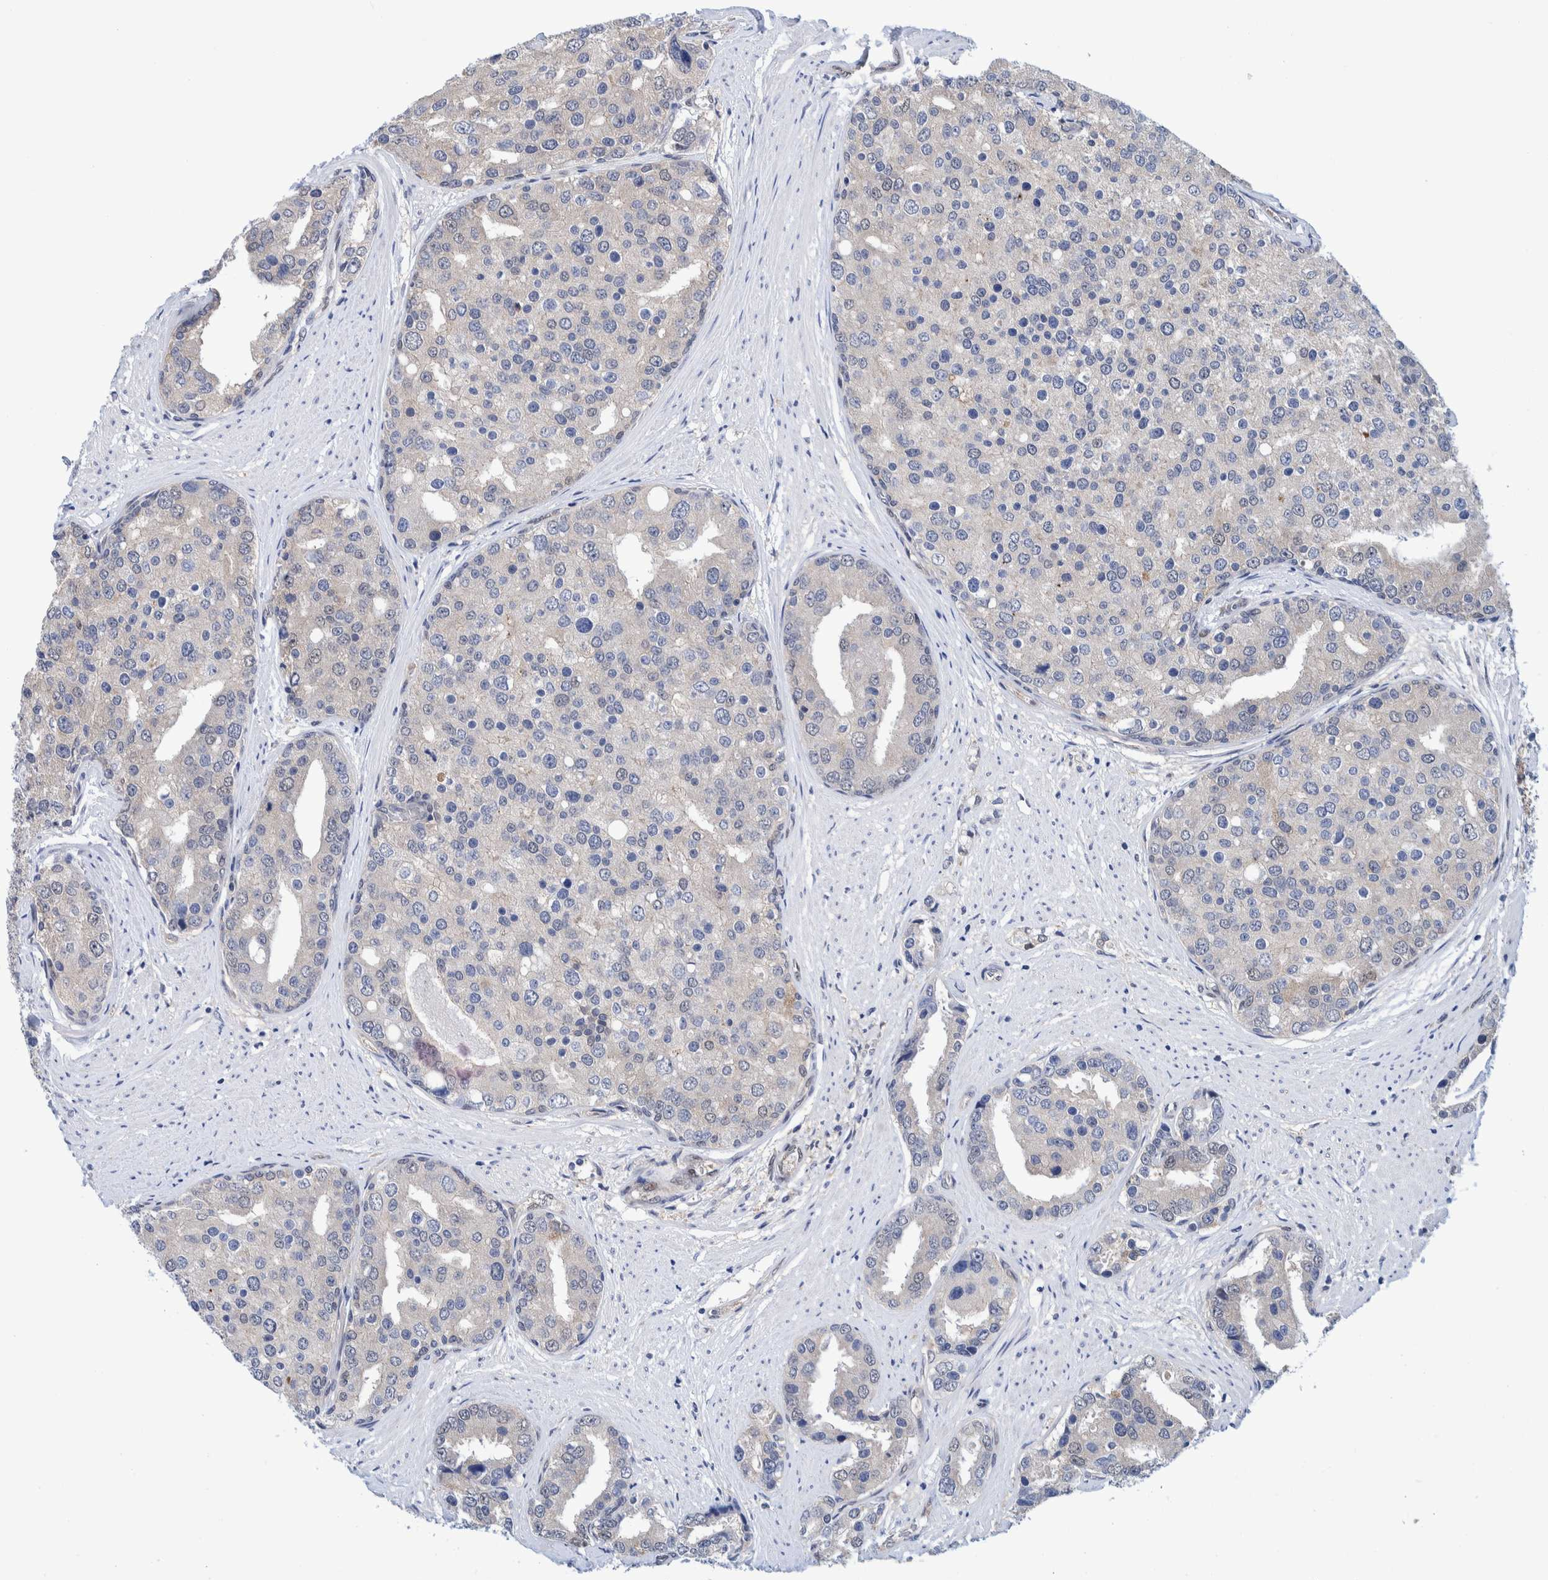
{"staining": {"intensity": "negative", "quantity": "none", "location": "none"}, "tissue": "prostate cancer", "cell_type": "Tumor cells", "image_type": "cancer", "snomed": [{"axis": "morphology", "description": "Adenocarcinoma, High grade"}, {"axis": "topography", "description": "Prostate"}], "caption": "Immunohistochemistry (IHC) of human prostate high-grade adenocarcinoma reveals no expression in tumor cells.", "gene": "PFAS", "patient": {"sex": "male", "age": 50}}